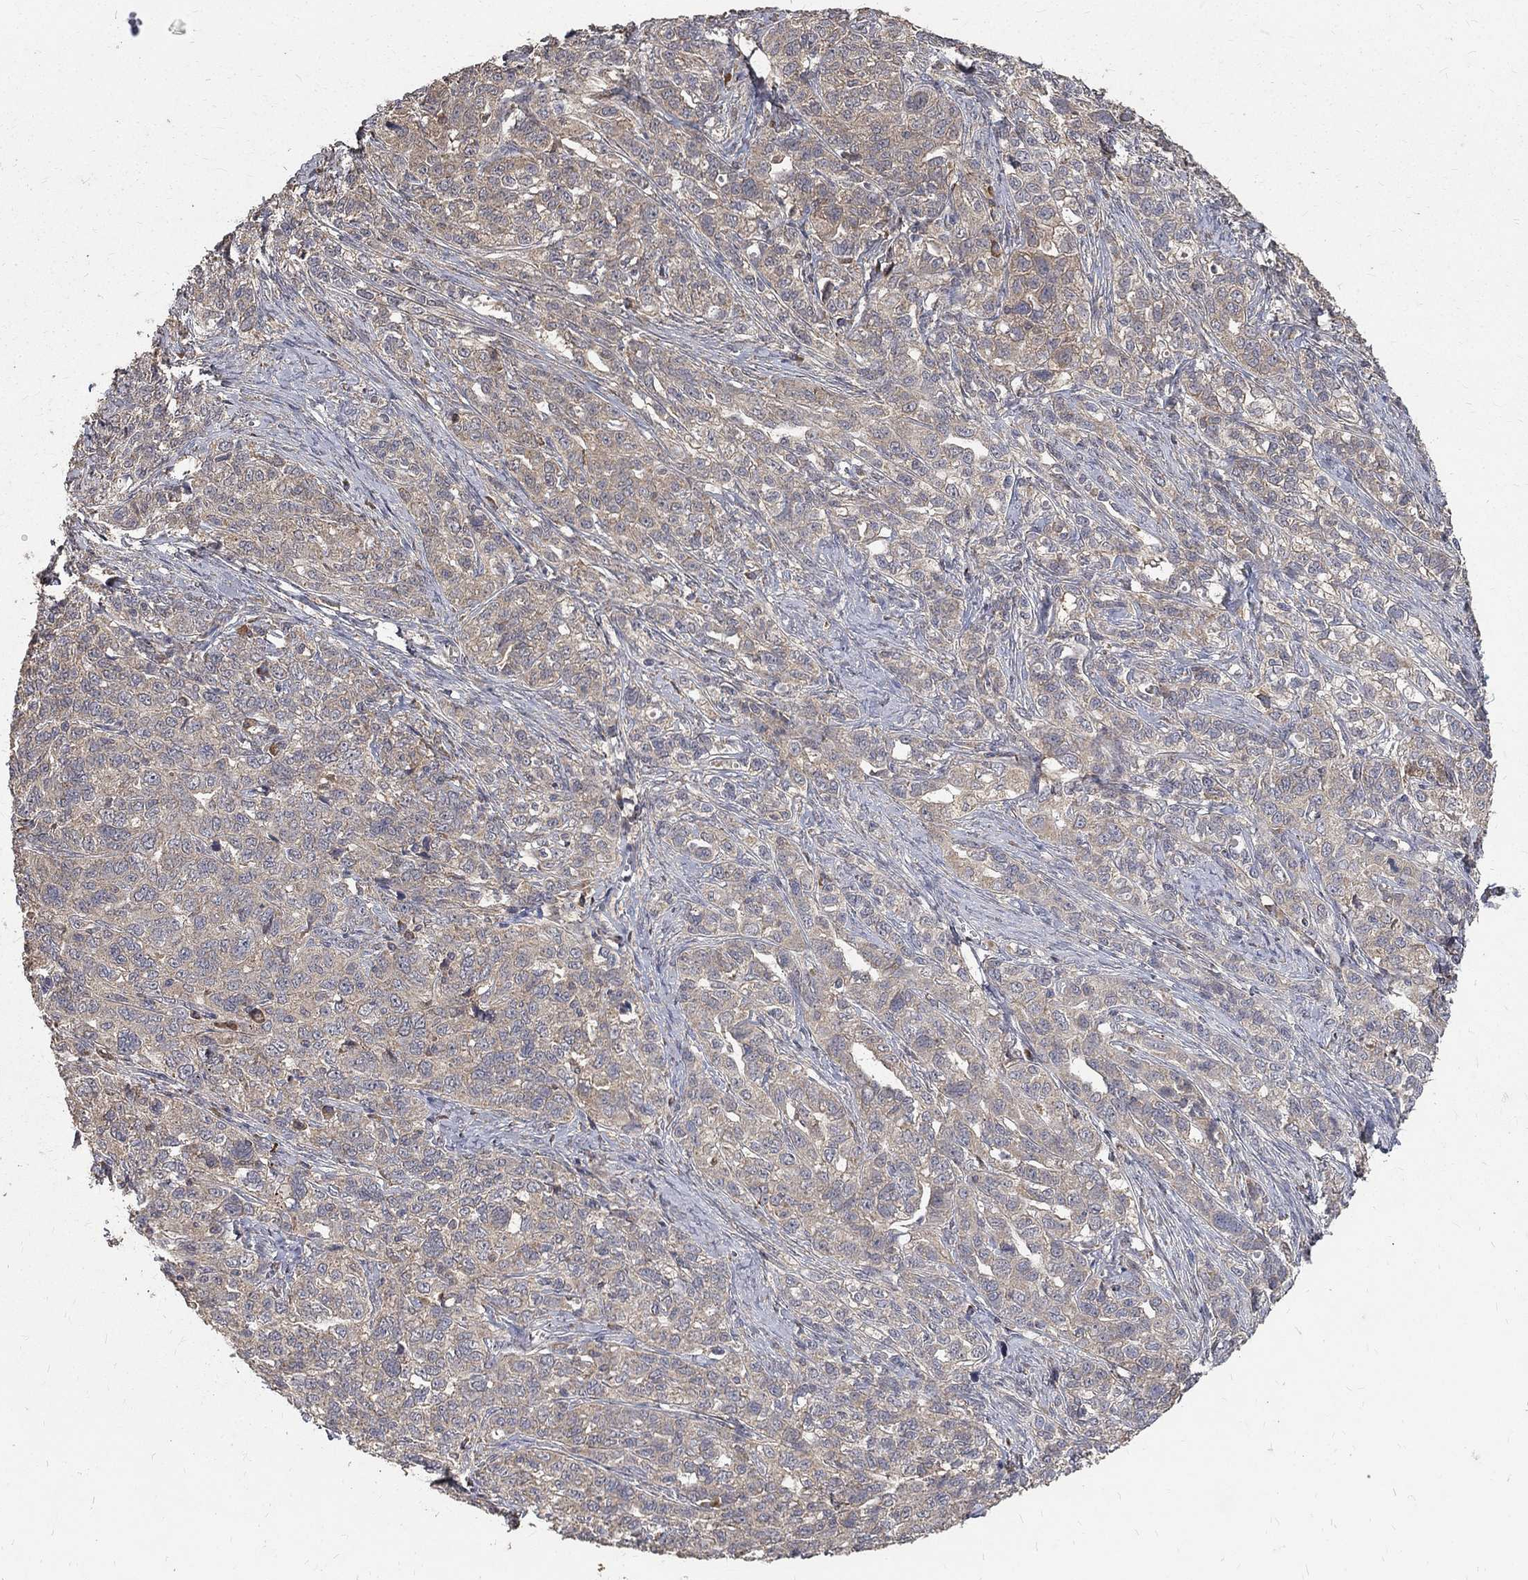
{"staining": {"intensity": "weak", "quantity": "25%-75%", "location": "cytoplasmic/membranous"}, "tissue": "ovarian cancer", "cell_type": "Tumor cells", "image_type": "cancer", "snomed": [{"axis": "morphology", "description": "Cystadenocarcinoma, serous, NOS"}, {"axis": "topography", "description": "Ovary"}], "caption": "This histopathology image shows immunohistochemistry staining of serous cystadenocarcinoma (ovarian), with low weak cytoplasmic/membranous expression in approximately 25%-75% of tumor cells.", "gene": "C17orf75", "patient": {"sex": "female", "age": 71}}